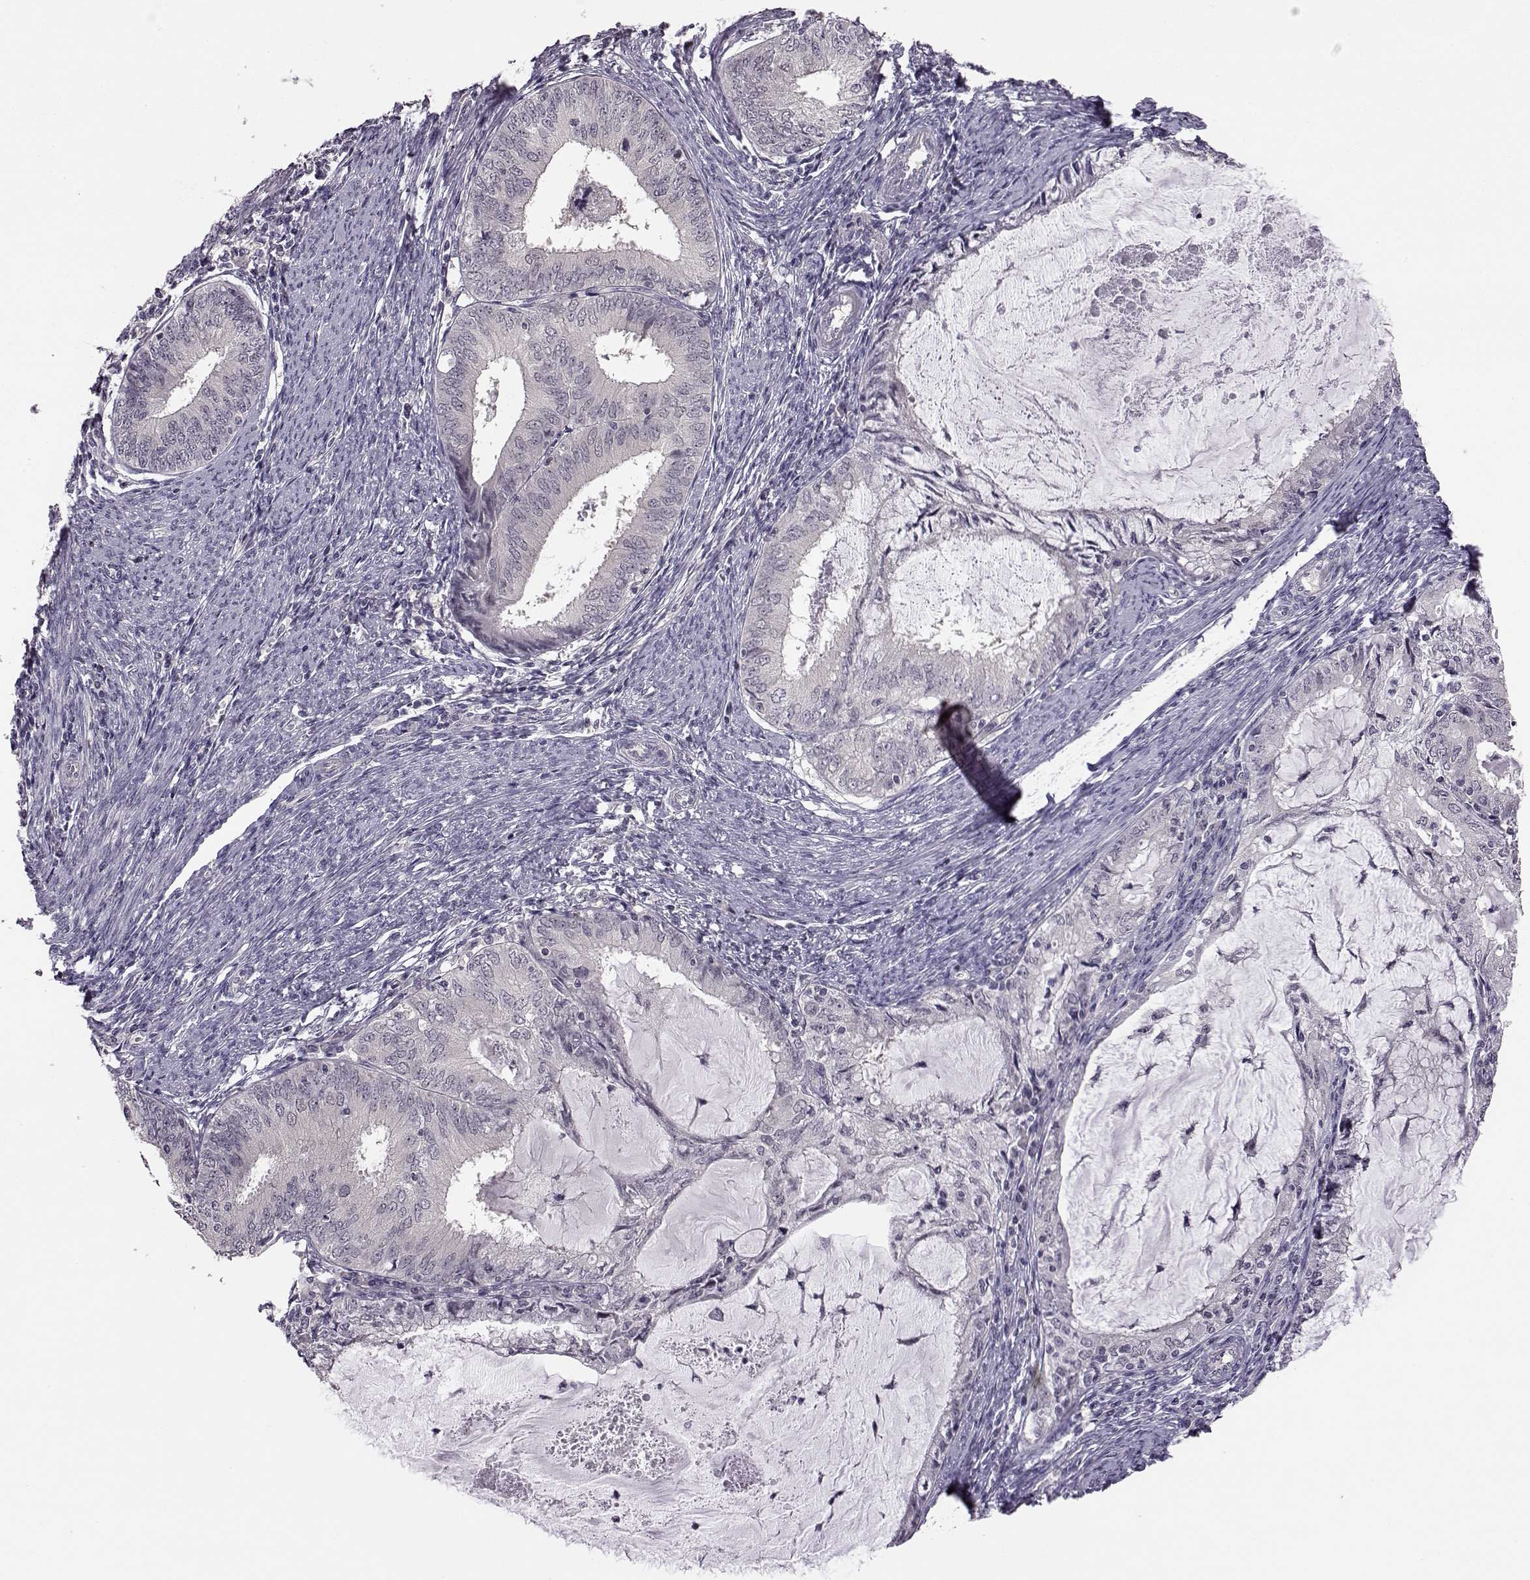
{"staining": {"intensity": "negative", "quantity": "none", "location": "none"}, "tissue": "endometrial cancer", "cell_type": "Tumor cells", "image_type": "cancer", "snomed": [{"axis": "morphology", "description": "Adenocarcinoma, NOS"}, {"axis": "topography", "description": "Endometrium"}], "caption": "High magnification brightfield microscopy of adenocarcinoma (endometrial) stained with DAB (3,3'-diaminobenzidine) (brown) and counterstained with hematoxylin (blue): tumor cells show no significant expression.", "gene": "C10orf62", "patient": {"sex": "female", "age": 57}}